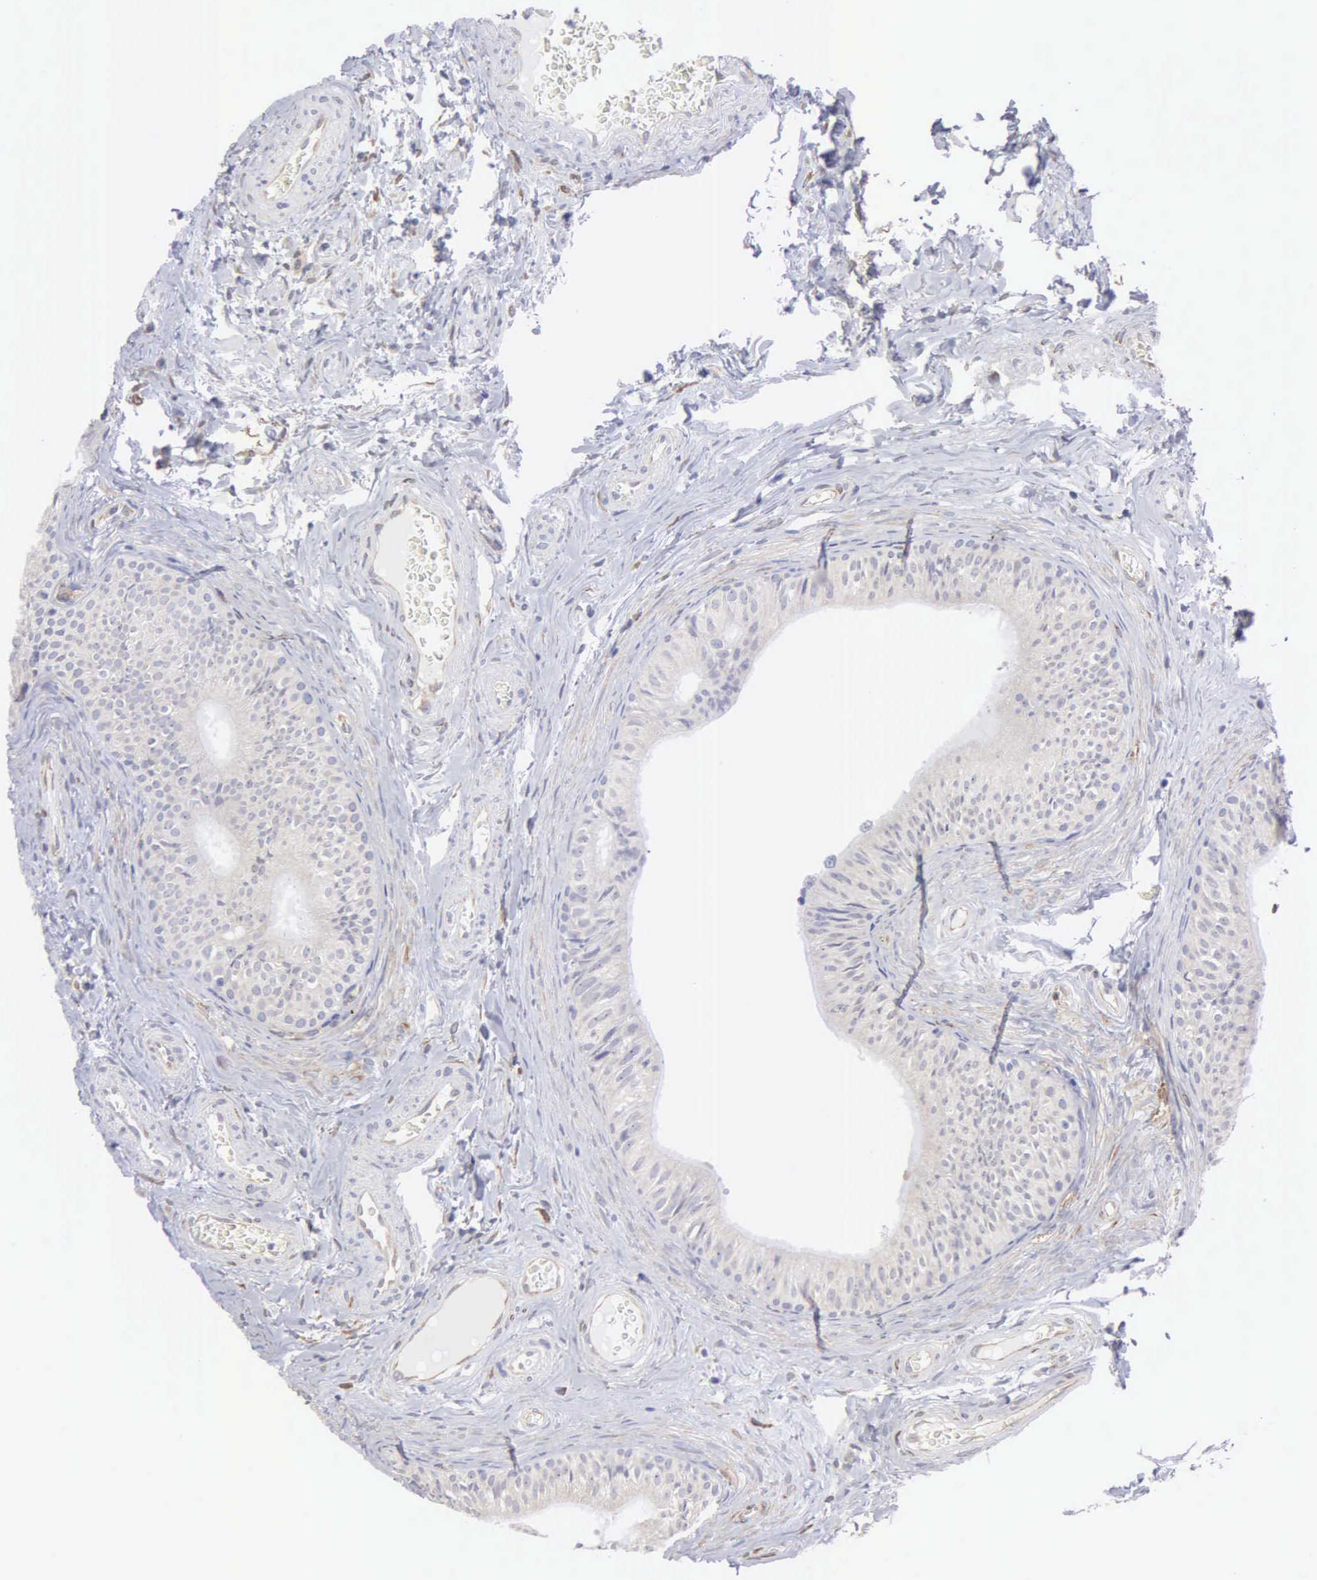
{"staining": {"intensity": "negative", "quantity": "none", "location": "none"}, "tissue": "epididymis", "cell_type": "Glandular cells", "image_type": "normal", "snomed": [{"axis": "morphology", "description": "Normal tissue, NOS"}, {"axis": "topography", "description": "Epididymis"}], "caption": "This is a histopathology image of immunohistochemistry (IHC) staining of benign epididymis, which shows no expression in glandular cells.", "gene": "LIN52", "patient": {"sex": "male", "age": 23}}